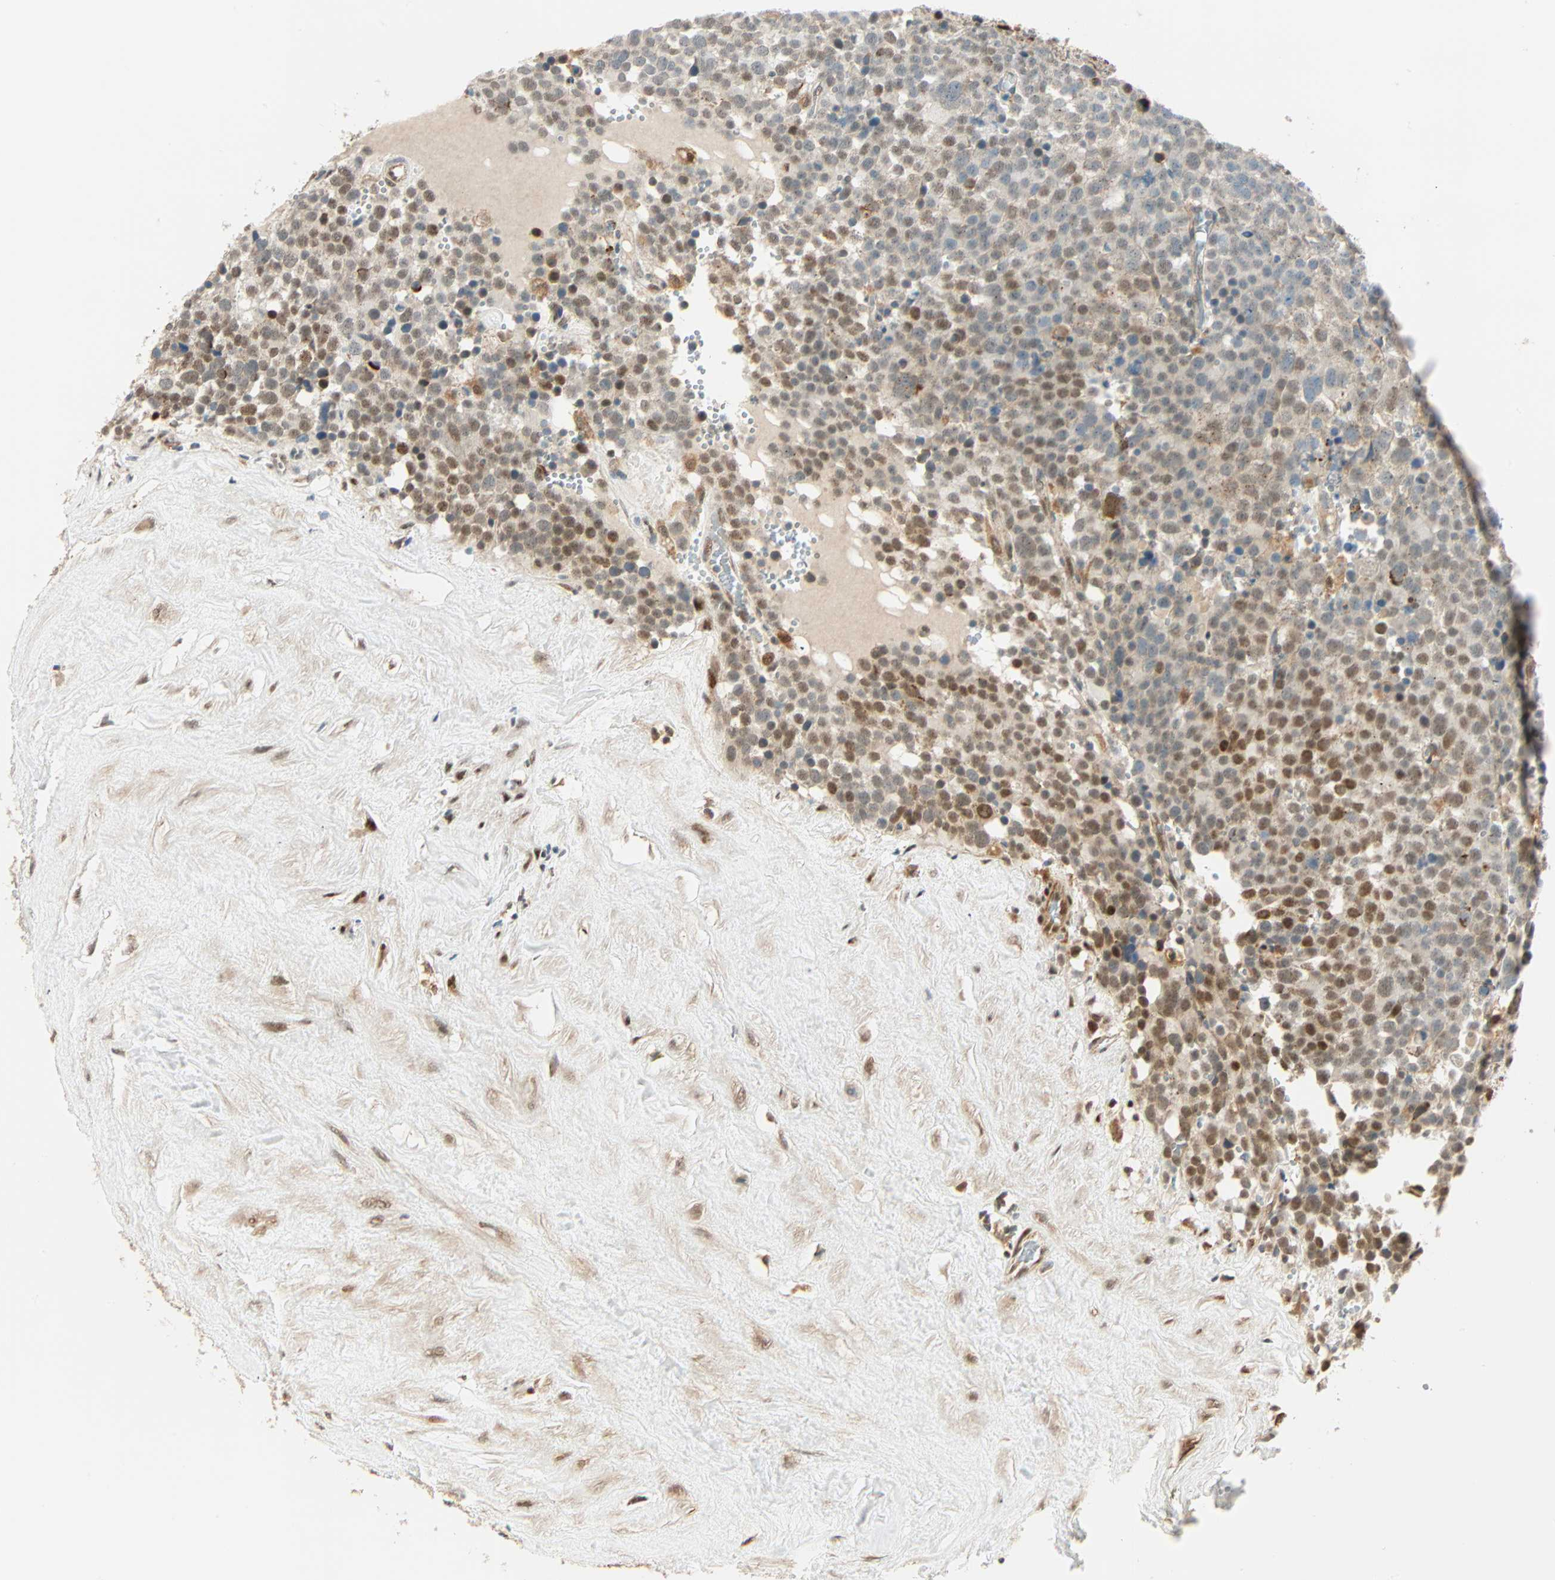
{"staining": {"intensity": "moderate", "quantity": ">75%", "location": "cytoplasmic/membranous"}, "tissue": "testis cancer", "cell_type": "Tumor cells", "image_type": "cancer", "snomed": [{"axis": "morphology", "description": "Seminoma, NOS"}, {"axis": "topography", "description": "Testis"}], "caption": "Testis cancer (seminoma) tissue demonstrates moderate cytoplasmic/membranous staining in about >75% of tumor cells, visualized by immunohistochemistry. The protein is stained brown, and the nuclei are stained in blue (DAB IHC with brightfield microscopy, high magnification).", "gene": "PNPLA6", "patient": {"sex": "male", "age": 71}}